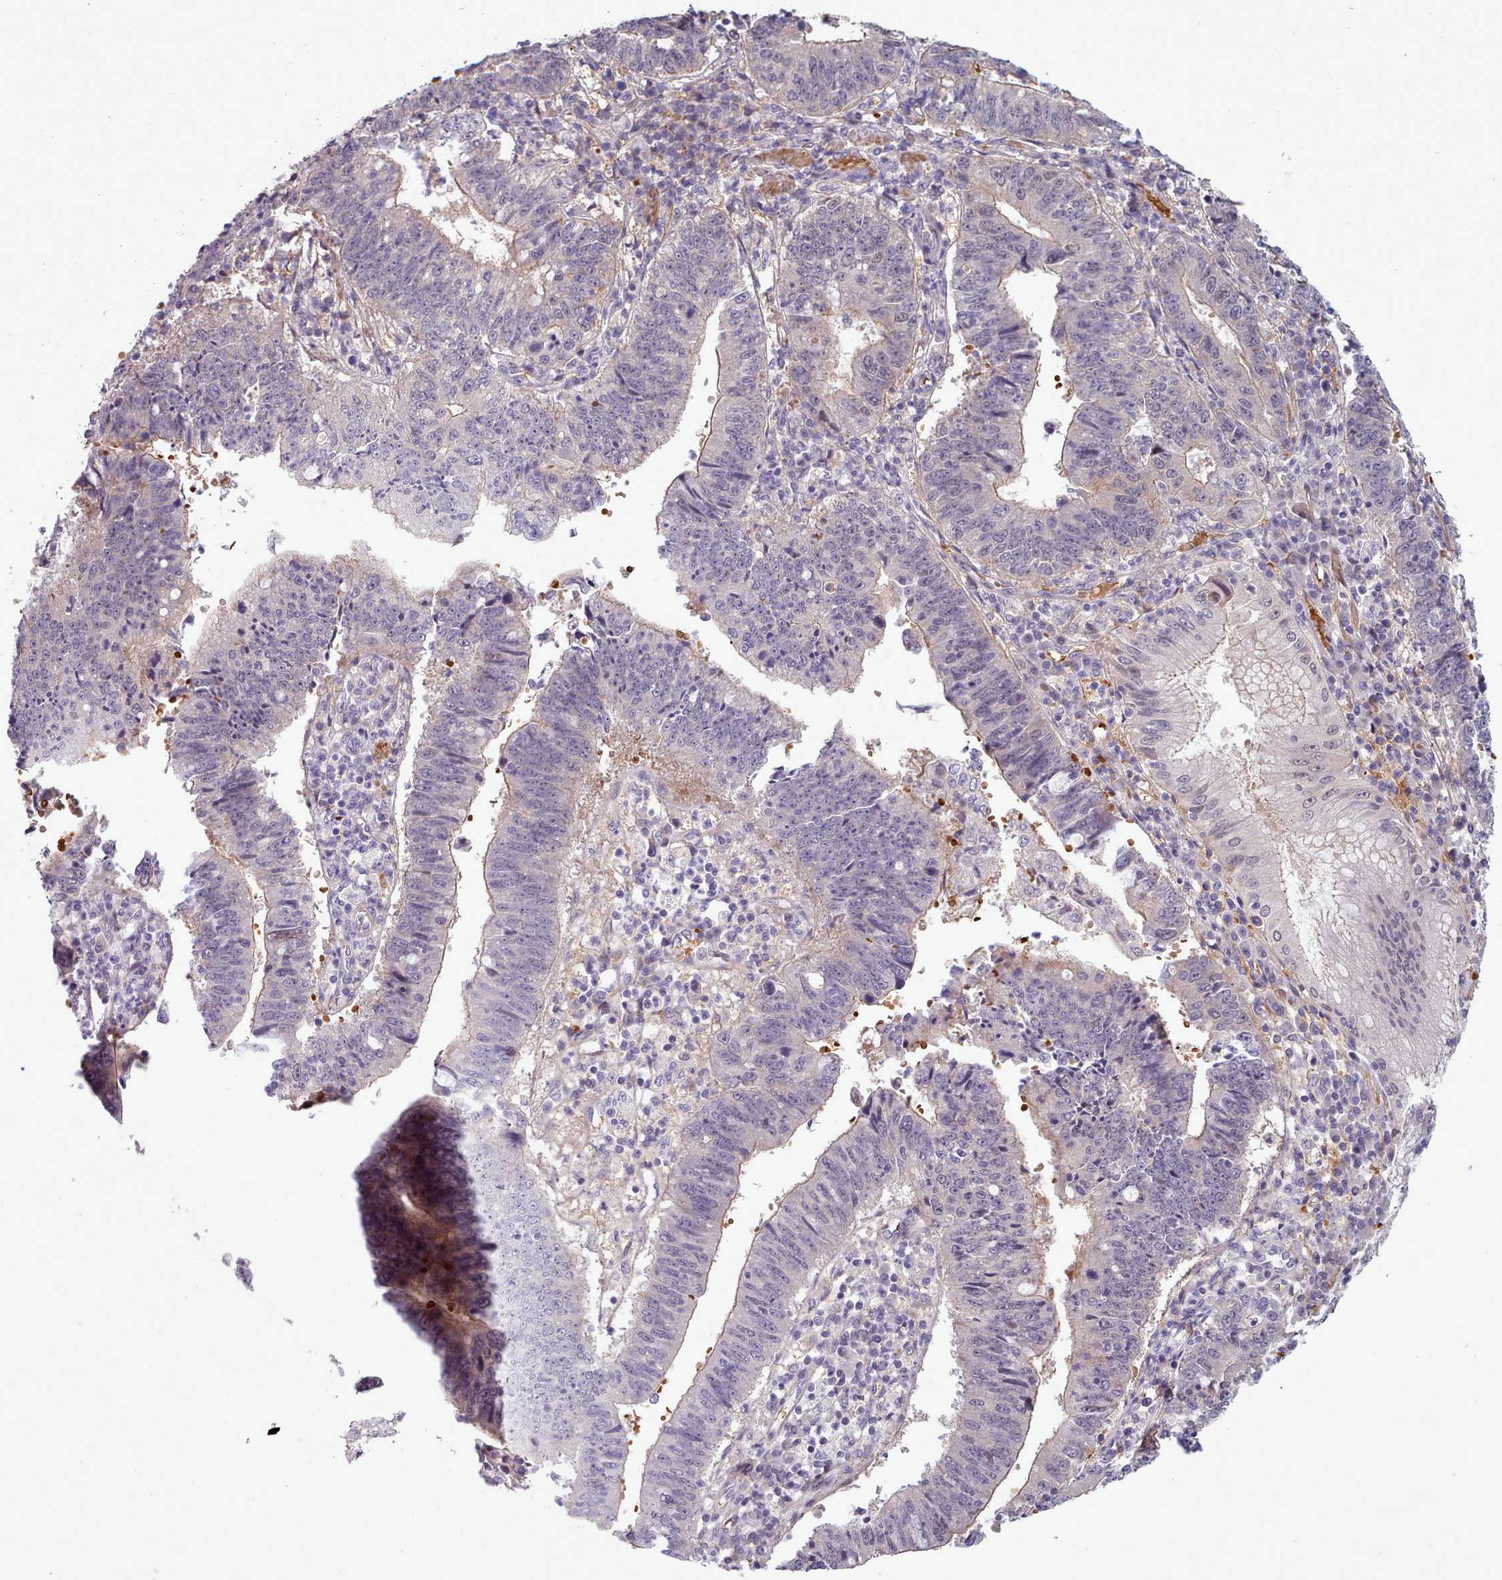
{"staining": {"intensity": "negative", "quantity": "none", "location": "none"}, "tissue": "stomach cancer", "cell_type": "Tumor cells", "image_type": "cancer", "snomed": [{"axis": "morphology", "description": "Adenocarcinoma, NOS"}, {"axis": "topography", "description": "Stomach"}], "caption": "DAB immunohistochemical staining of human adenocarcinoma (stomach) displays no significant staining in tumor cells. The staining is performed using DAB brown chromogen with nuclei counter-stained in using hematoxylin.", "gene": "CLNS1A", "patient": {"sex": "male", "age": 59}}